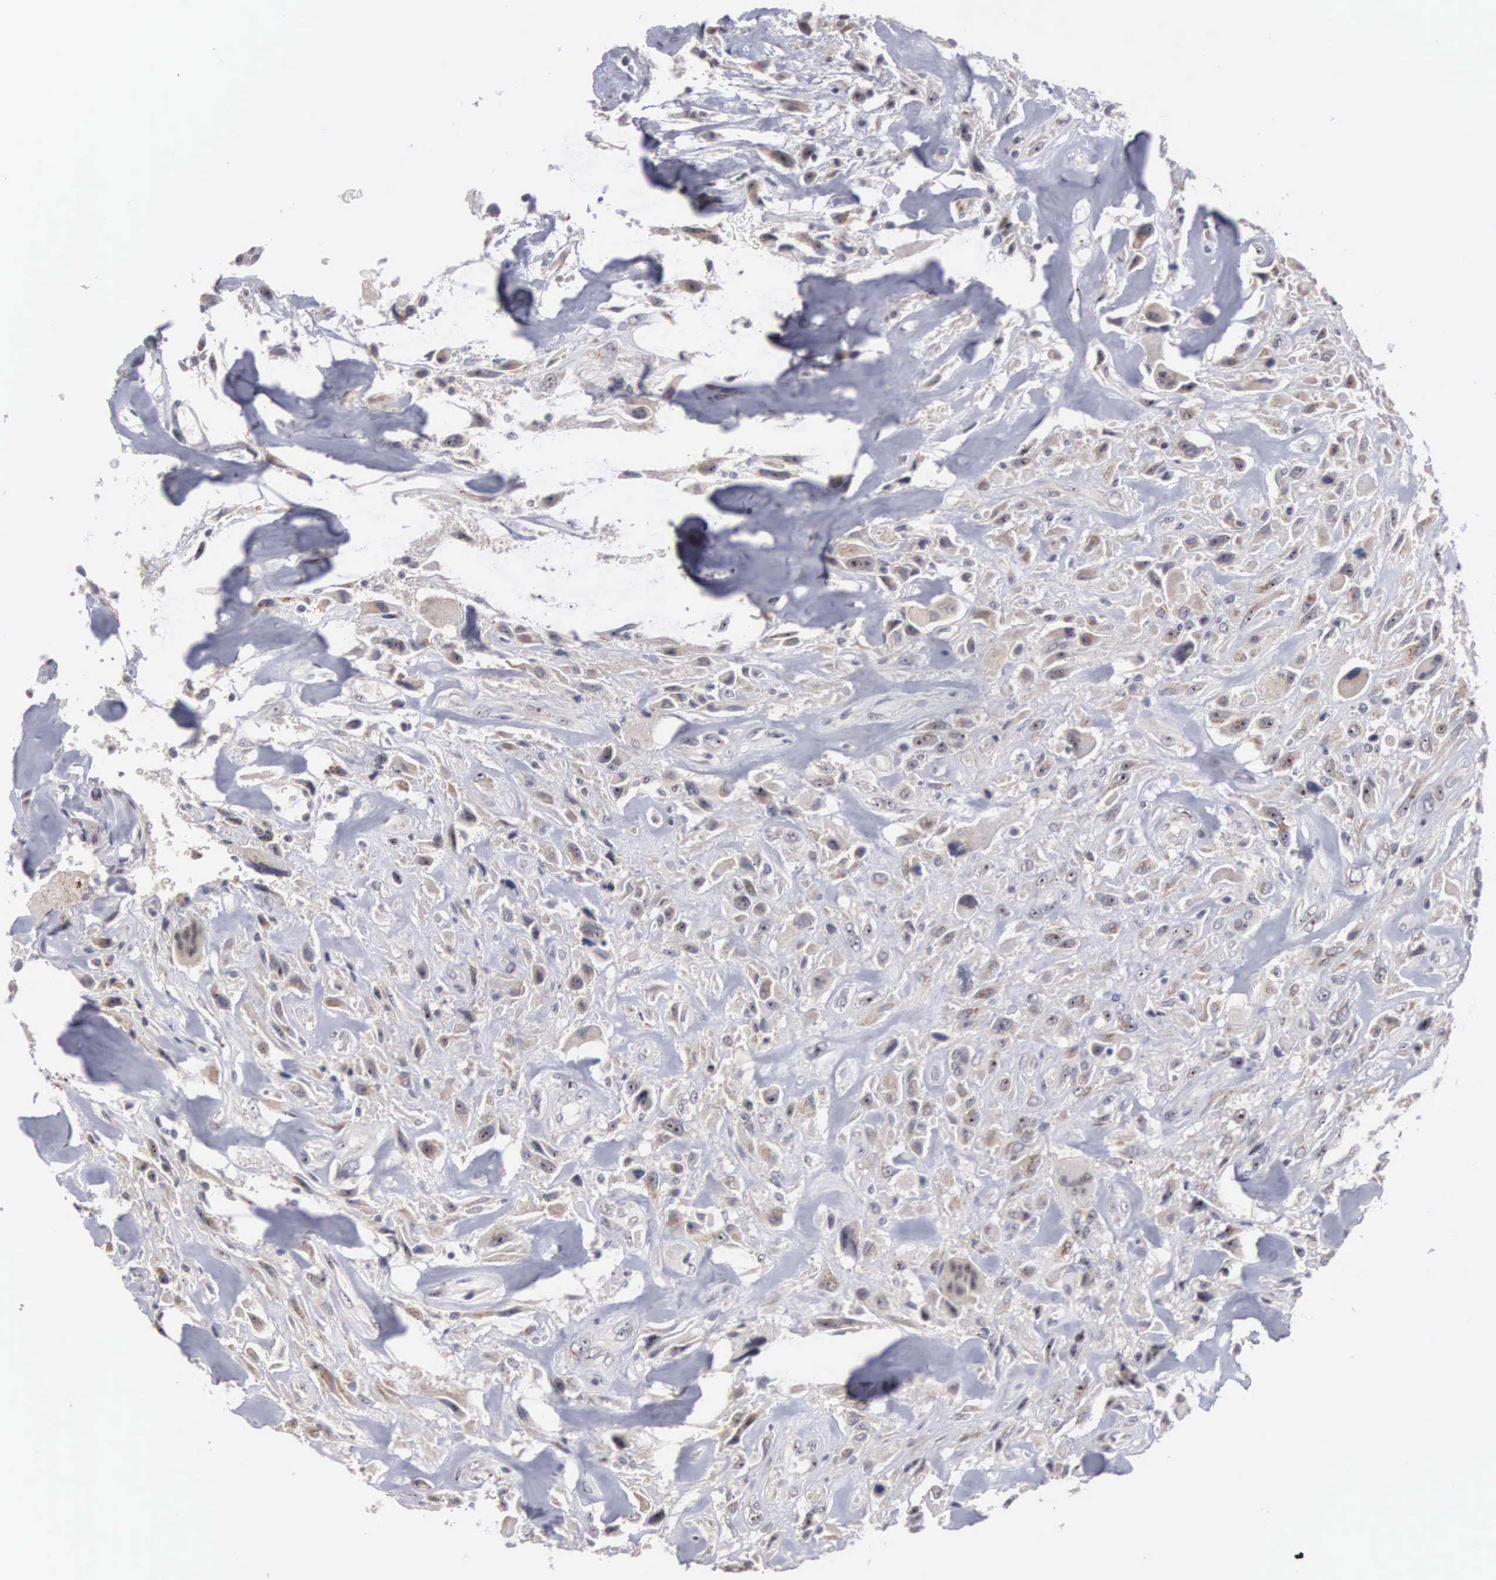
{"staining": {"intensity": "weak", "quantity": ">75%", "location": "cytoplasmic/membranous"}, "tissue": "breast cancer", "cell_type": "Tumor cells", "image_type": "cancer", "snomed": [{"axis": "morphology", "description": "Neoplasm, malignant, NOS"}, {"axis": "topography", "description": "Breast"}], "caption": "Breast neoplasm (malignant) was stained to show a protein in brown. There is low levels of weak cytoplasmic/membranous positivity in approximately >75% of tumor cells.", "gene": "AMN", "patient": {"sex": "female", "age": 50}}